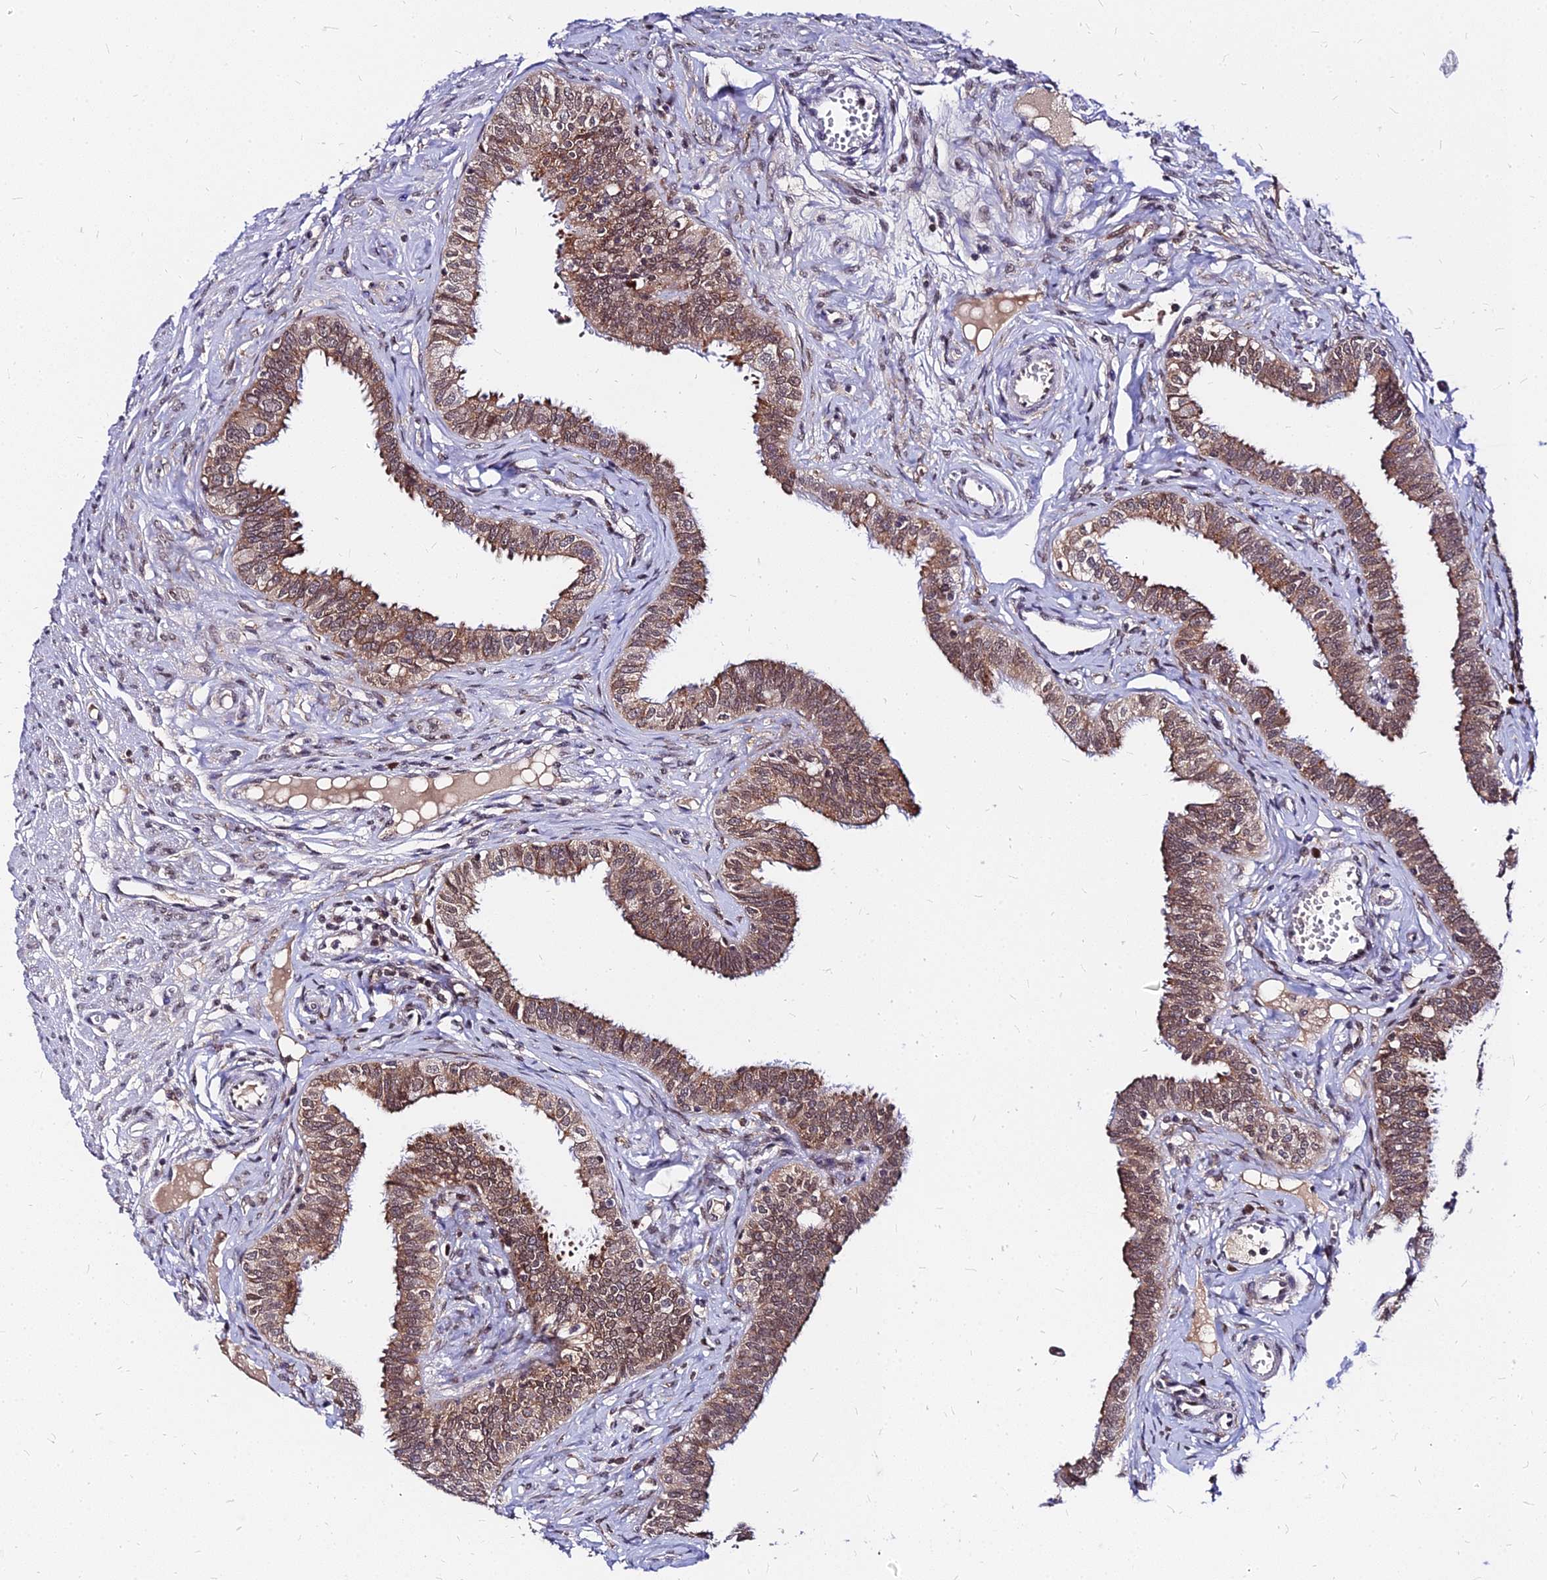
{"staining": {"intensity": "strong", "quantity": ">75%", "location": "cytoplasmic/membranous"}, "tissue": "fallopian tube", "cell_type": "Glandular cells", "image_type": "normal", "snomed": [{"axis": "morphology", "description": "Normal tissue, NOS"}, {"axis": "morphology", "description": "Carcinoma, NOS"}, {"axis": "topography", "description": "Fallopian tube"}, {"axis": "topography", "description": "Ovary"}], "caption": "IHC of normal fallopian tube demonstrates high levels of strong cytoplasmic/membranous expression in about >75% of glandular cells.", "gene": "RNF121", "patient": {"sex": "female", "age": 59}}